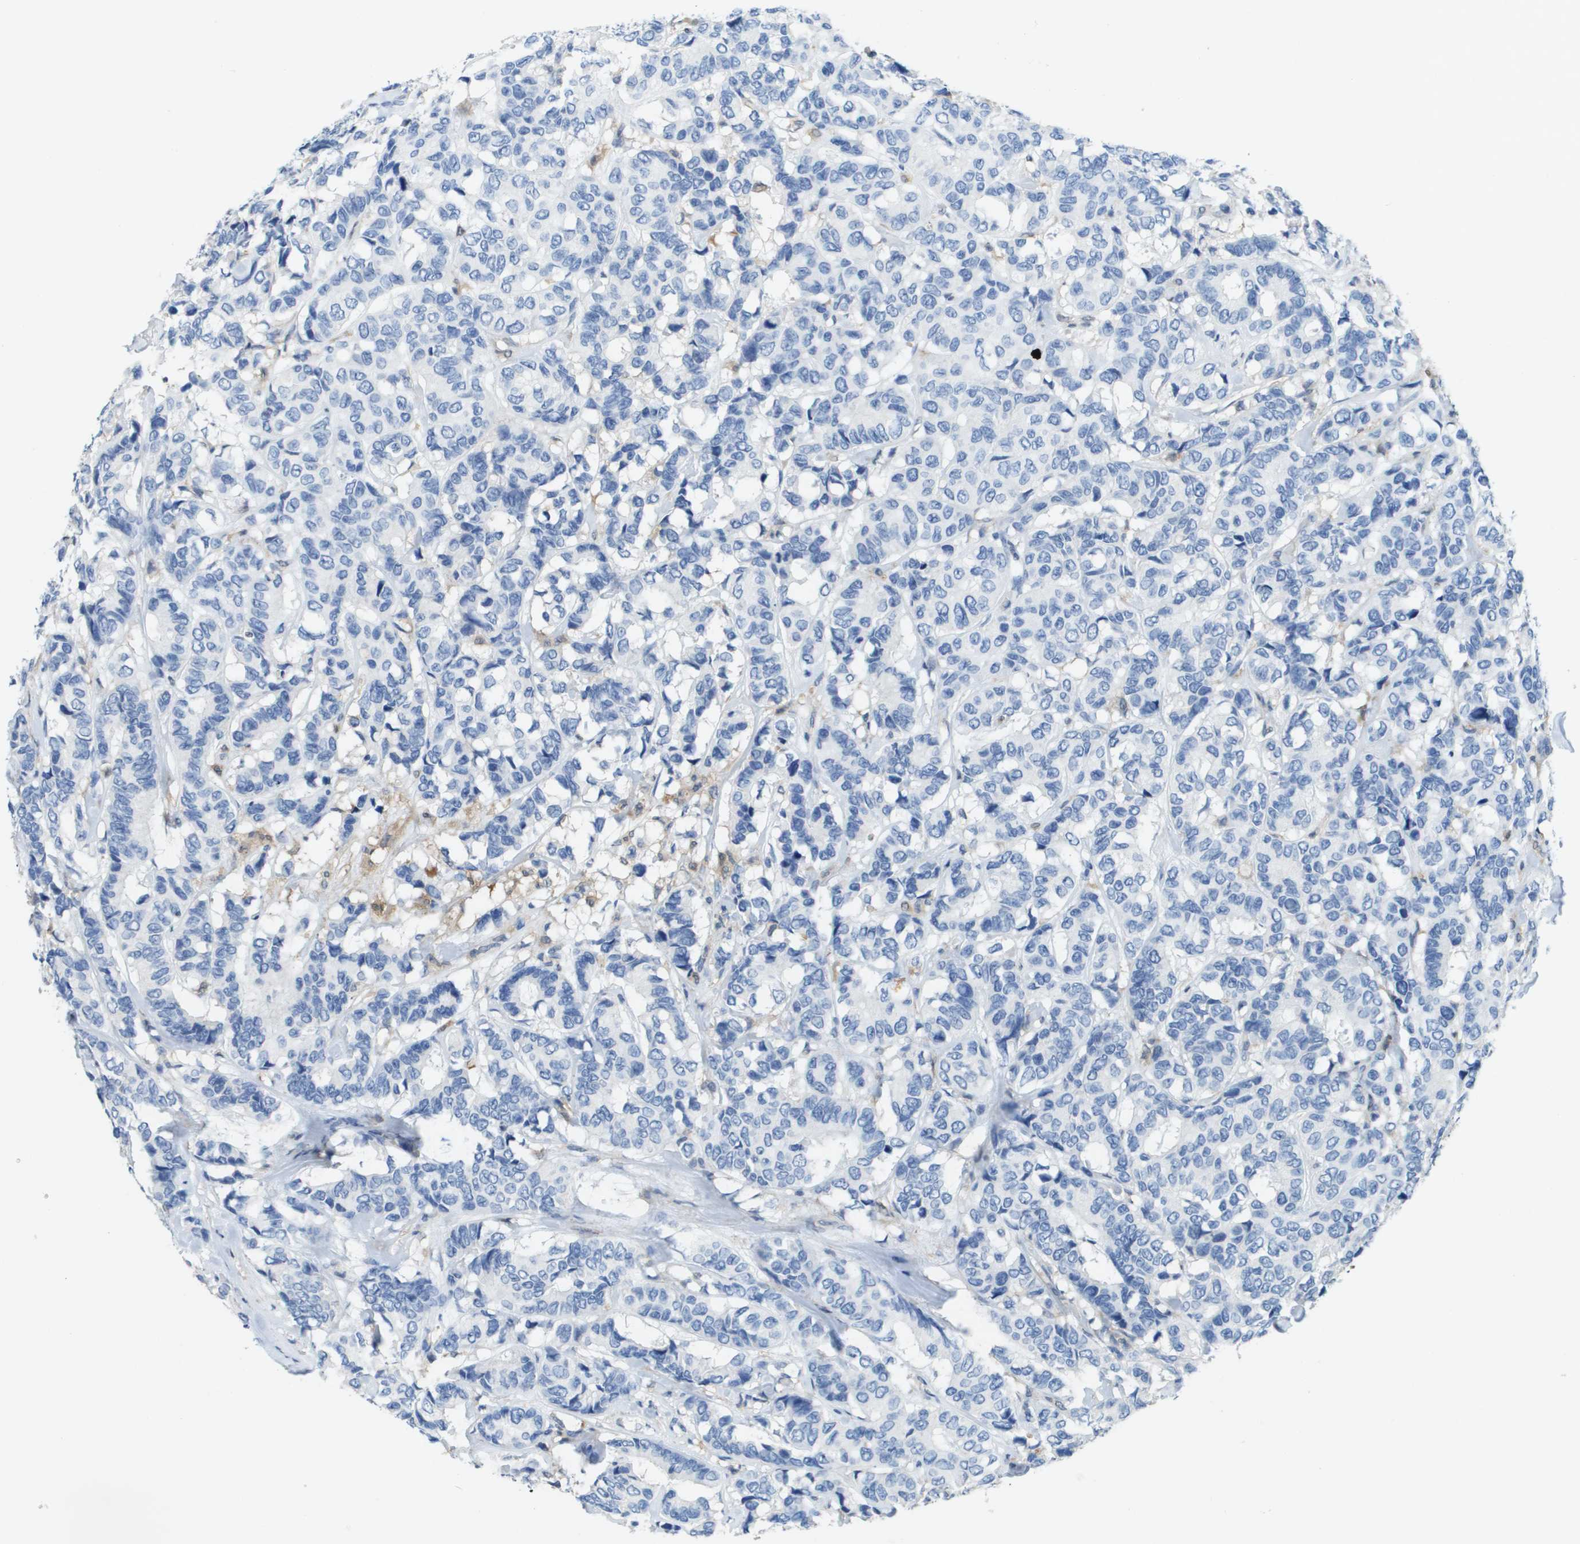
{"staining": {"intensity": "negative", "quantity": "none", "location": "none"}, "tissue": "breast cancer", "cell_type": "Tumor cells", "image_type": "cancer", "snomed": [{"axis": "morphology", "description": "Duct carcinoma"}, {"axis": "topography", "description": "Breast"}], "caption": "Immunohistochemistry (IHC) micrograph of neoplastic tissue: human infiltrating ductal carcinoma (breast) stained with DAB (3,3'-diaminobenzidine) displays no significant protein expression in tumor cells.", "gene": "FABP5", "patient": {"sex": "female", "age": 87}}